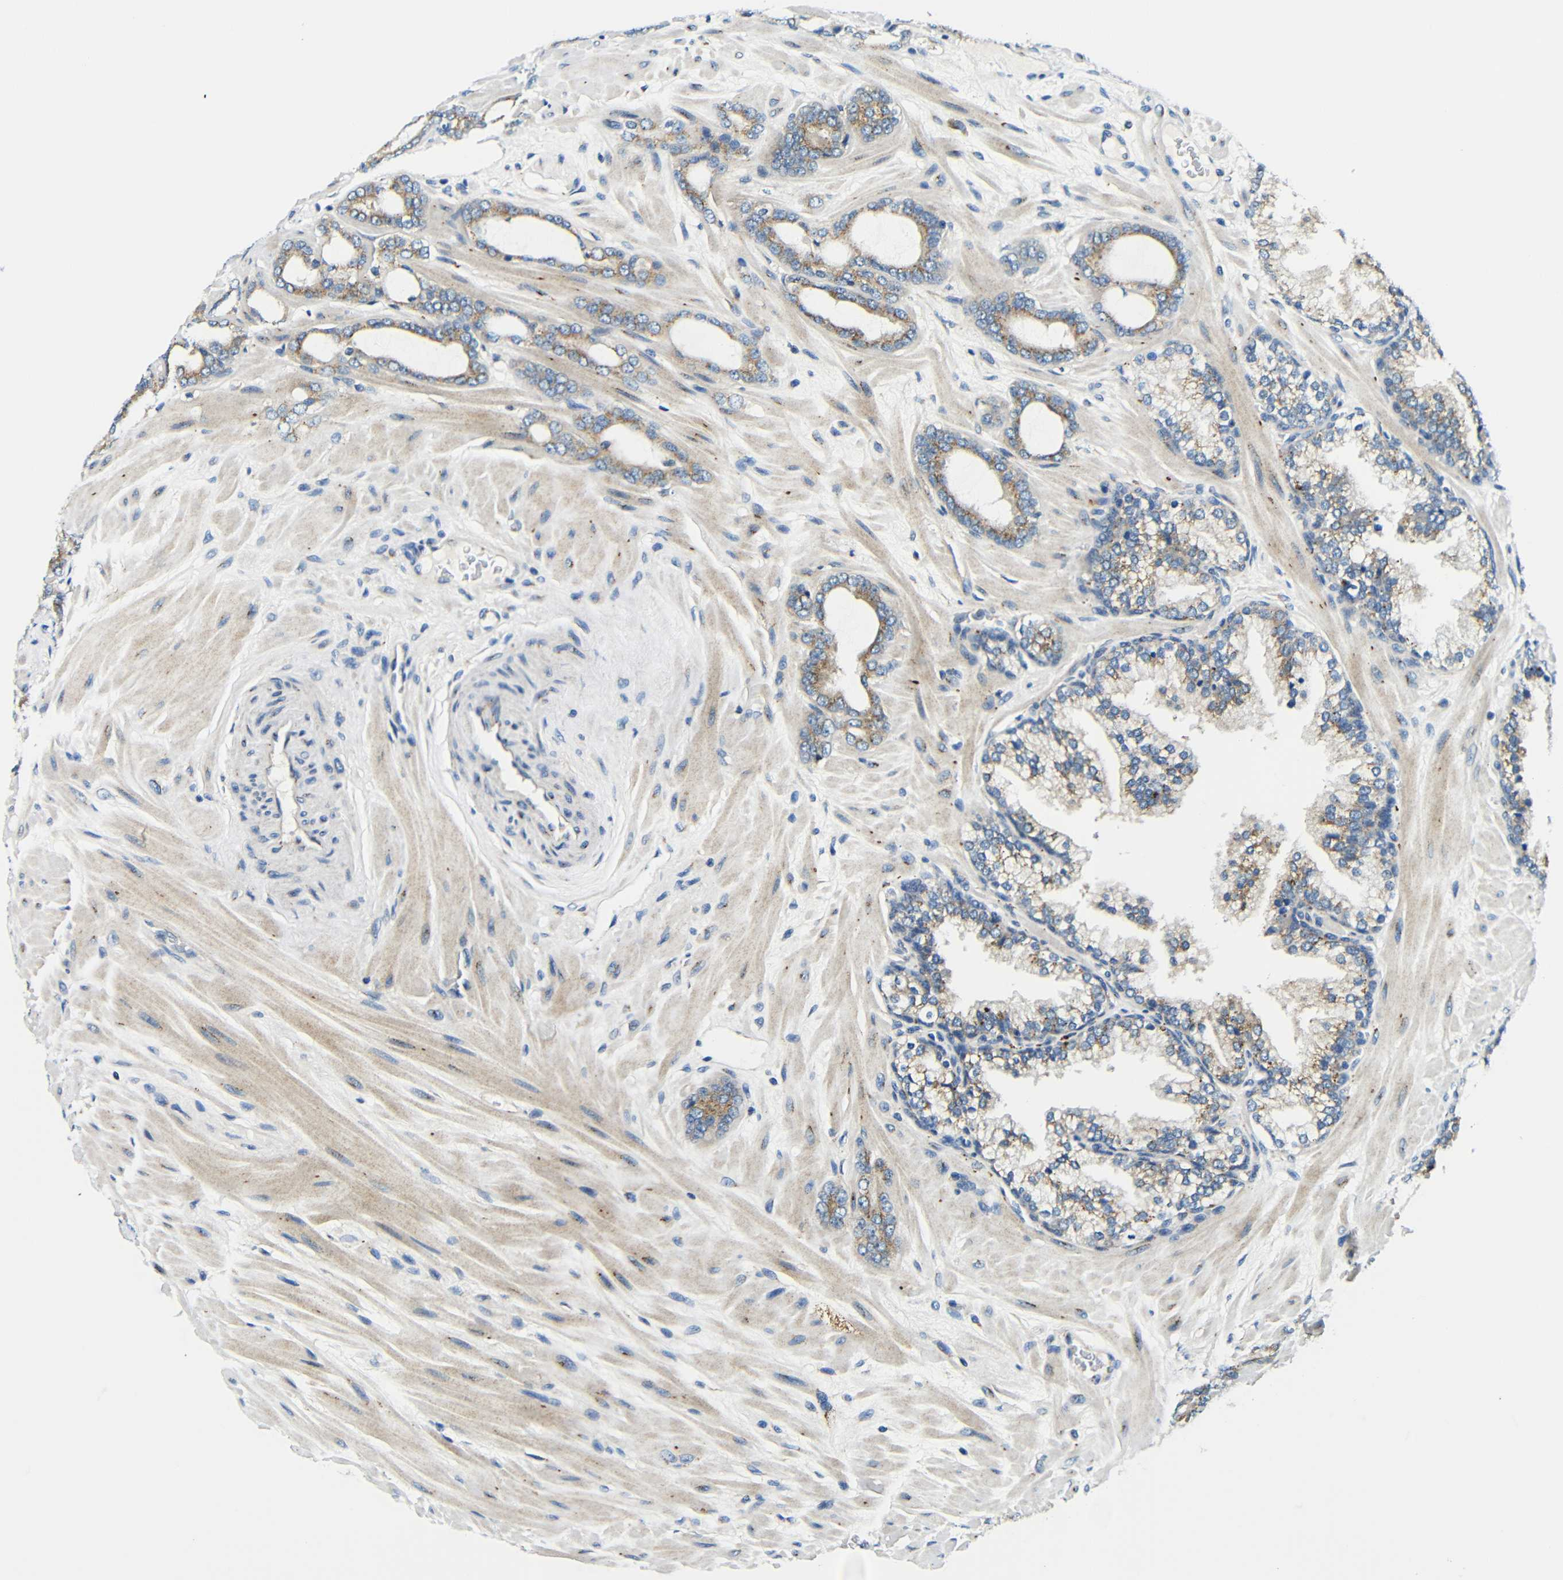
{"staining": {"intensity": "moderate", "quantity": "25%-75%", "location": "cytoplasmic/membranous"}, "tissue": "prostate cancer", "cell_type": "Tumor cells", "image_type": "cancer", "snomed": [{"axis": "morphology", "description": "Adenocarcinoma, Low grade"}, {"axis": "topography", "description": "Prostate"}], "caption": "This micrograph displays IHC staining of prostate cancer (adenocarcinoma (low-grade)), with medium moderate cytoplasmic/membranous positivity in about 25%-75% of tumor cells.", "gene": "USO1", "patient": {"sex": "male", "age": 63}}